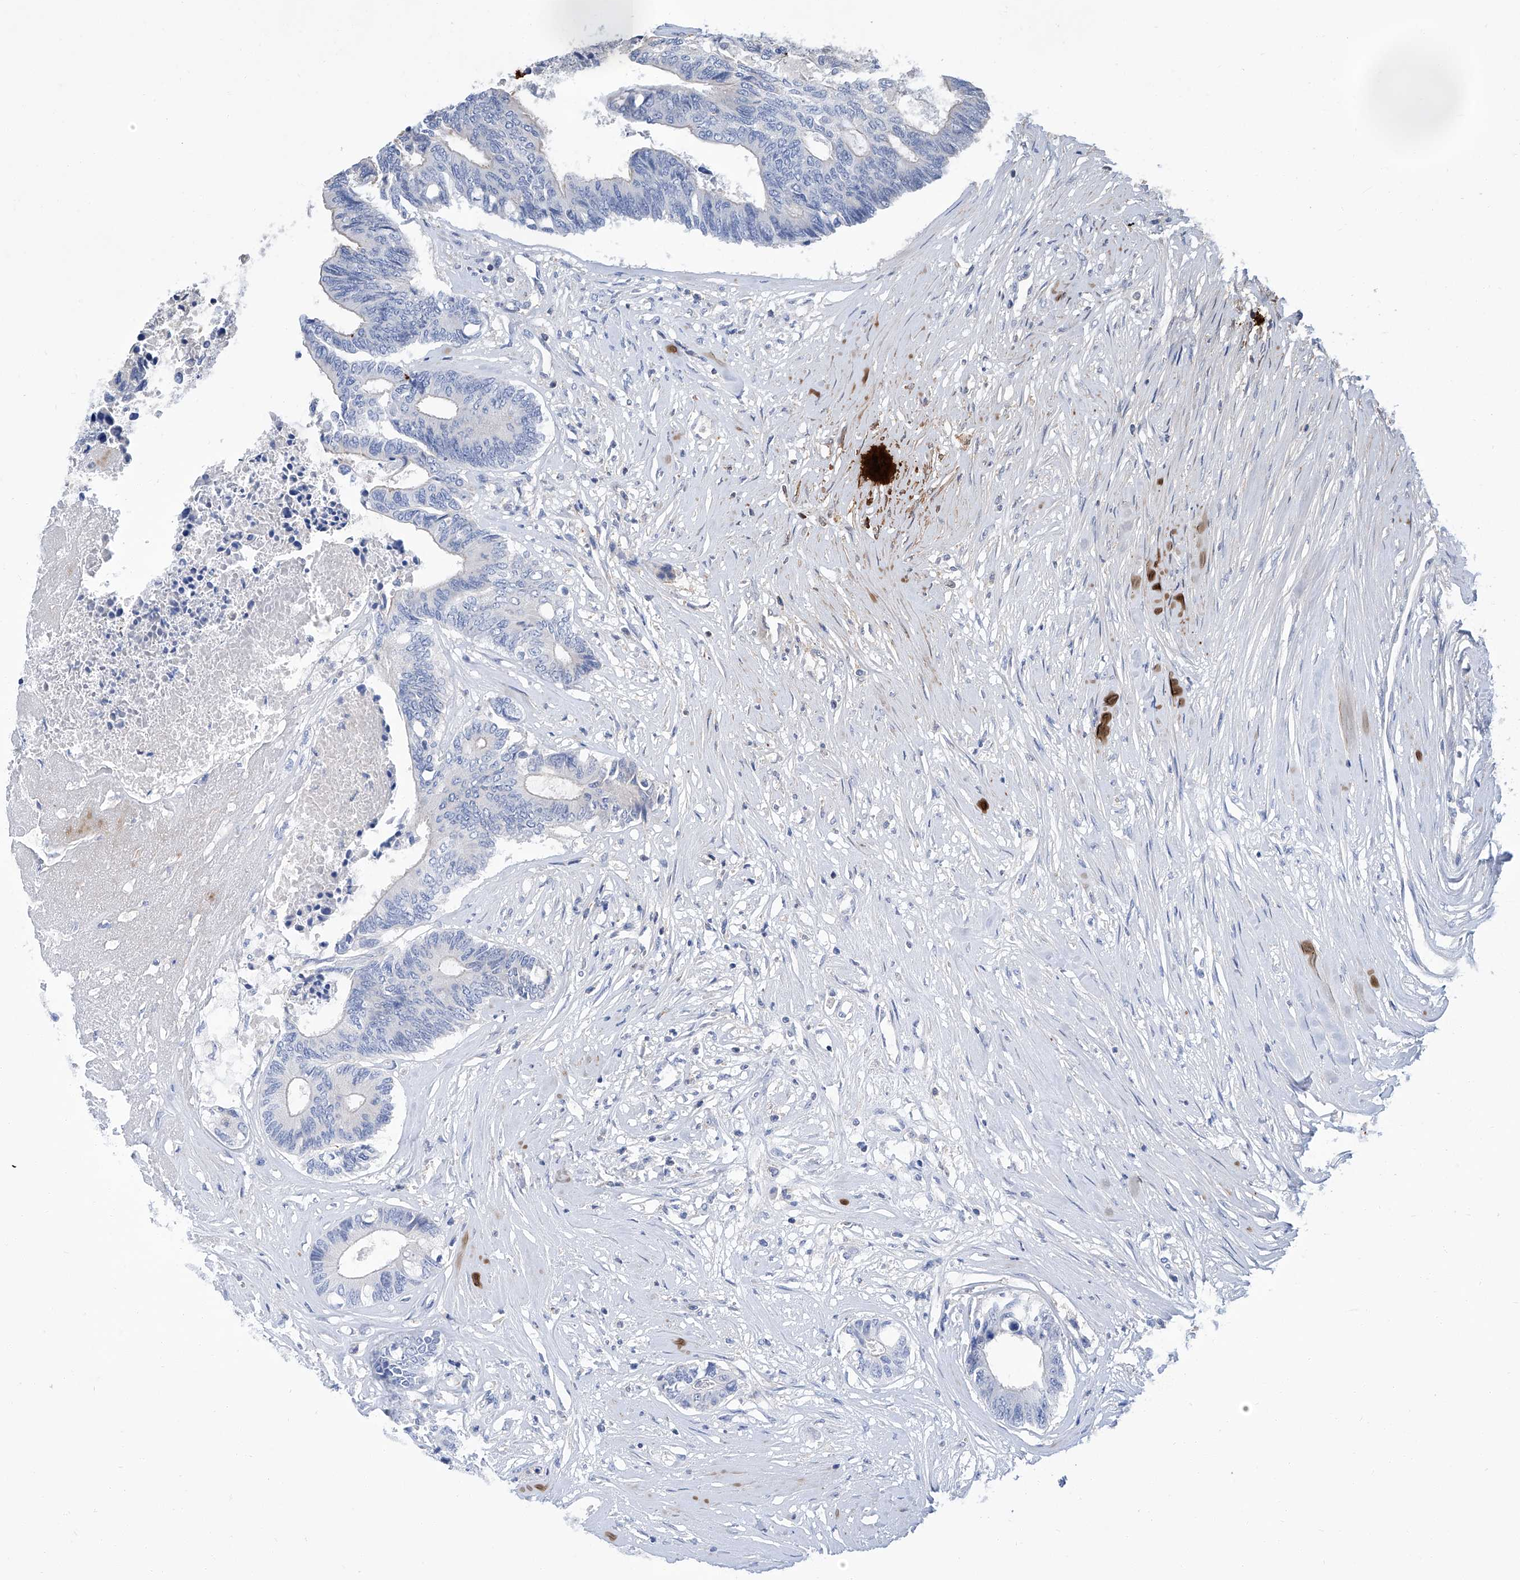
{"staining": {"intensity": "negative", "quantity": "none", "location": "none"}, "tissue": "colorectal cancer", "cell_type": "Tumor cells", "image_type": "cancer", "snomed": [{"axis": "morphology", "description": "Adenocarcinoma, NOS"}, {"axis": "topography", "description": "Rectum"}], "caption": "A histopathology image of colorectal cancer (adenocarcinoma) stained for a protein reveals no brown staining in tumor cells.", "gene": "GPT", "patient": {"sex": "male", "age": 63}}